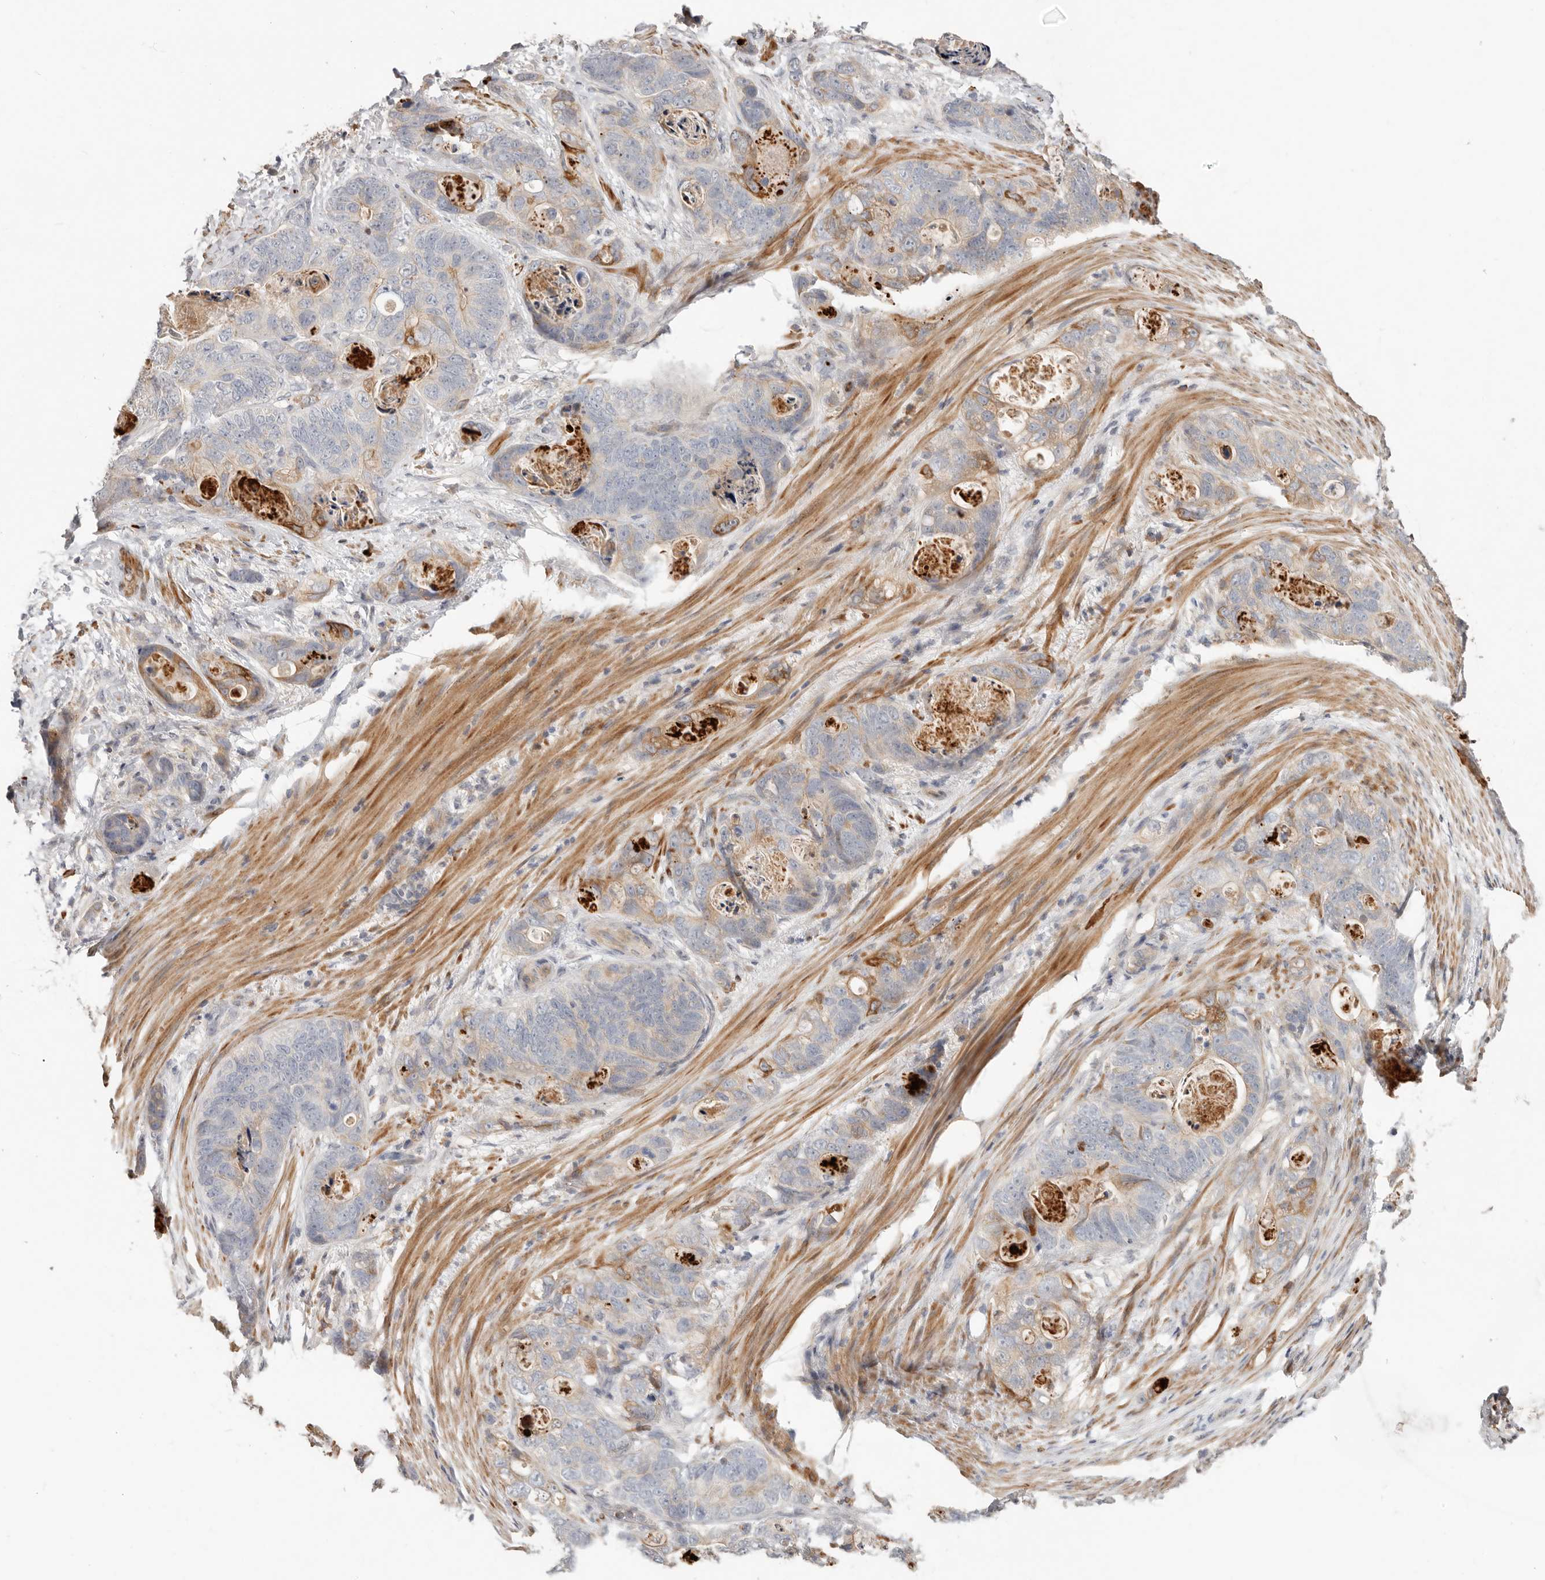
{"staining": {"intensity": "moderate", "quantity": "<25%", "location": "cytoplasmic/membranous"}, "tissue": "stomach cancer", "cell_type": "Tumor cells", "image_type": "cancer", "snomed": [{"axis": "morphology", "description": "Normal tissue, NOS"}, {"axis": "morphology", "description": "Adenocarcinoma, NOS"}, {"axis": "topography", "description": "Stomach"}], "caption": "There is low levels of moderate cytoplasmic/membranous staining in tumor cells of stomach cancer (adenocarcinoma), as demonstrated by immunohistochemical staining (brown color).", "gene": "MTFR2", "patient": {"sex": "female", "age": 89}}